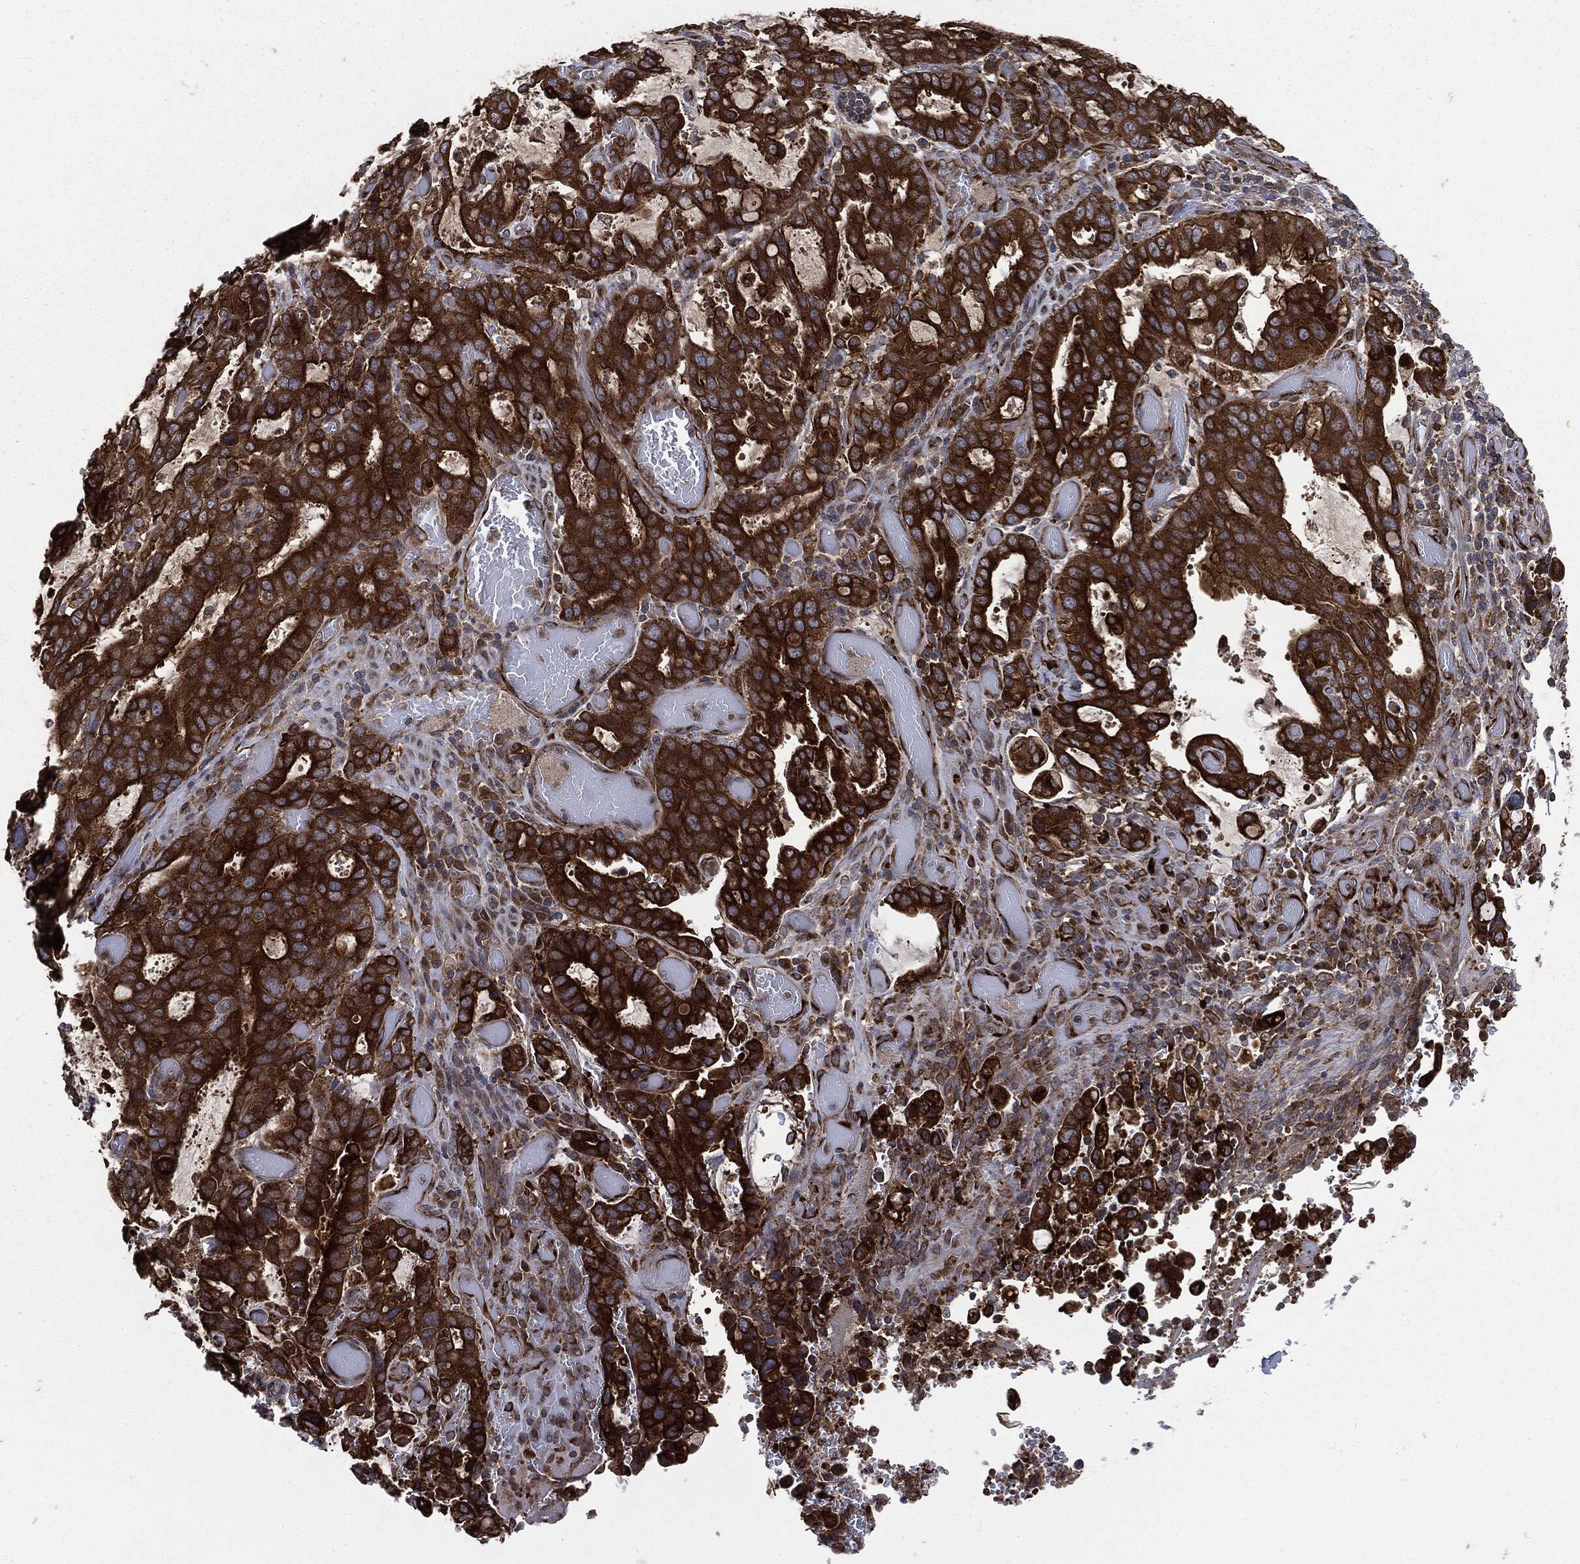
{"staining": {"intensity": "strong", "quantity": ">75%", "location": "cytoplasmic/membranous"}, "tissue": "stomach cancer", "cell_type": "Tumor cells", "image_type": "cancer", "snomed": [{"axis": "morphology", "description": "Adenocarcinoma, NOS"}, {"axis": "topography", "description": "Stomach, upper"}, {"axis": "topography", "description": "Stomach"}], "caption": "Protein staining demonstrates strong cytoplasmic/membranous expression in about >75% of tumor cells in stomach cancer (adenocarcinoma).", "gene": "PLOD3", "patient": {"sex": "male", "age": 62}}